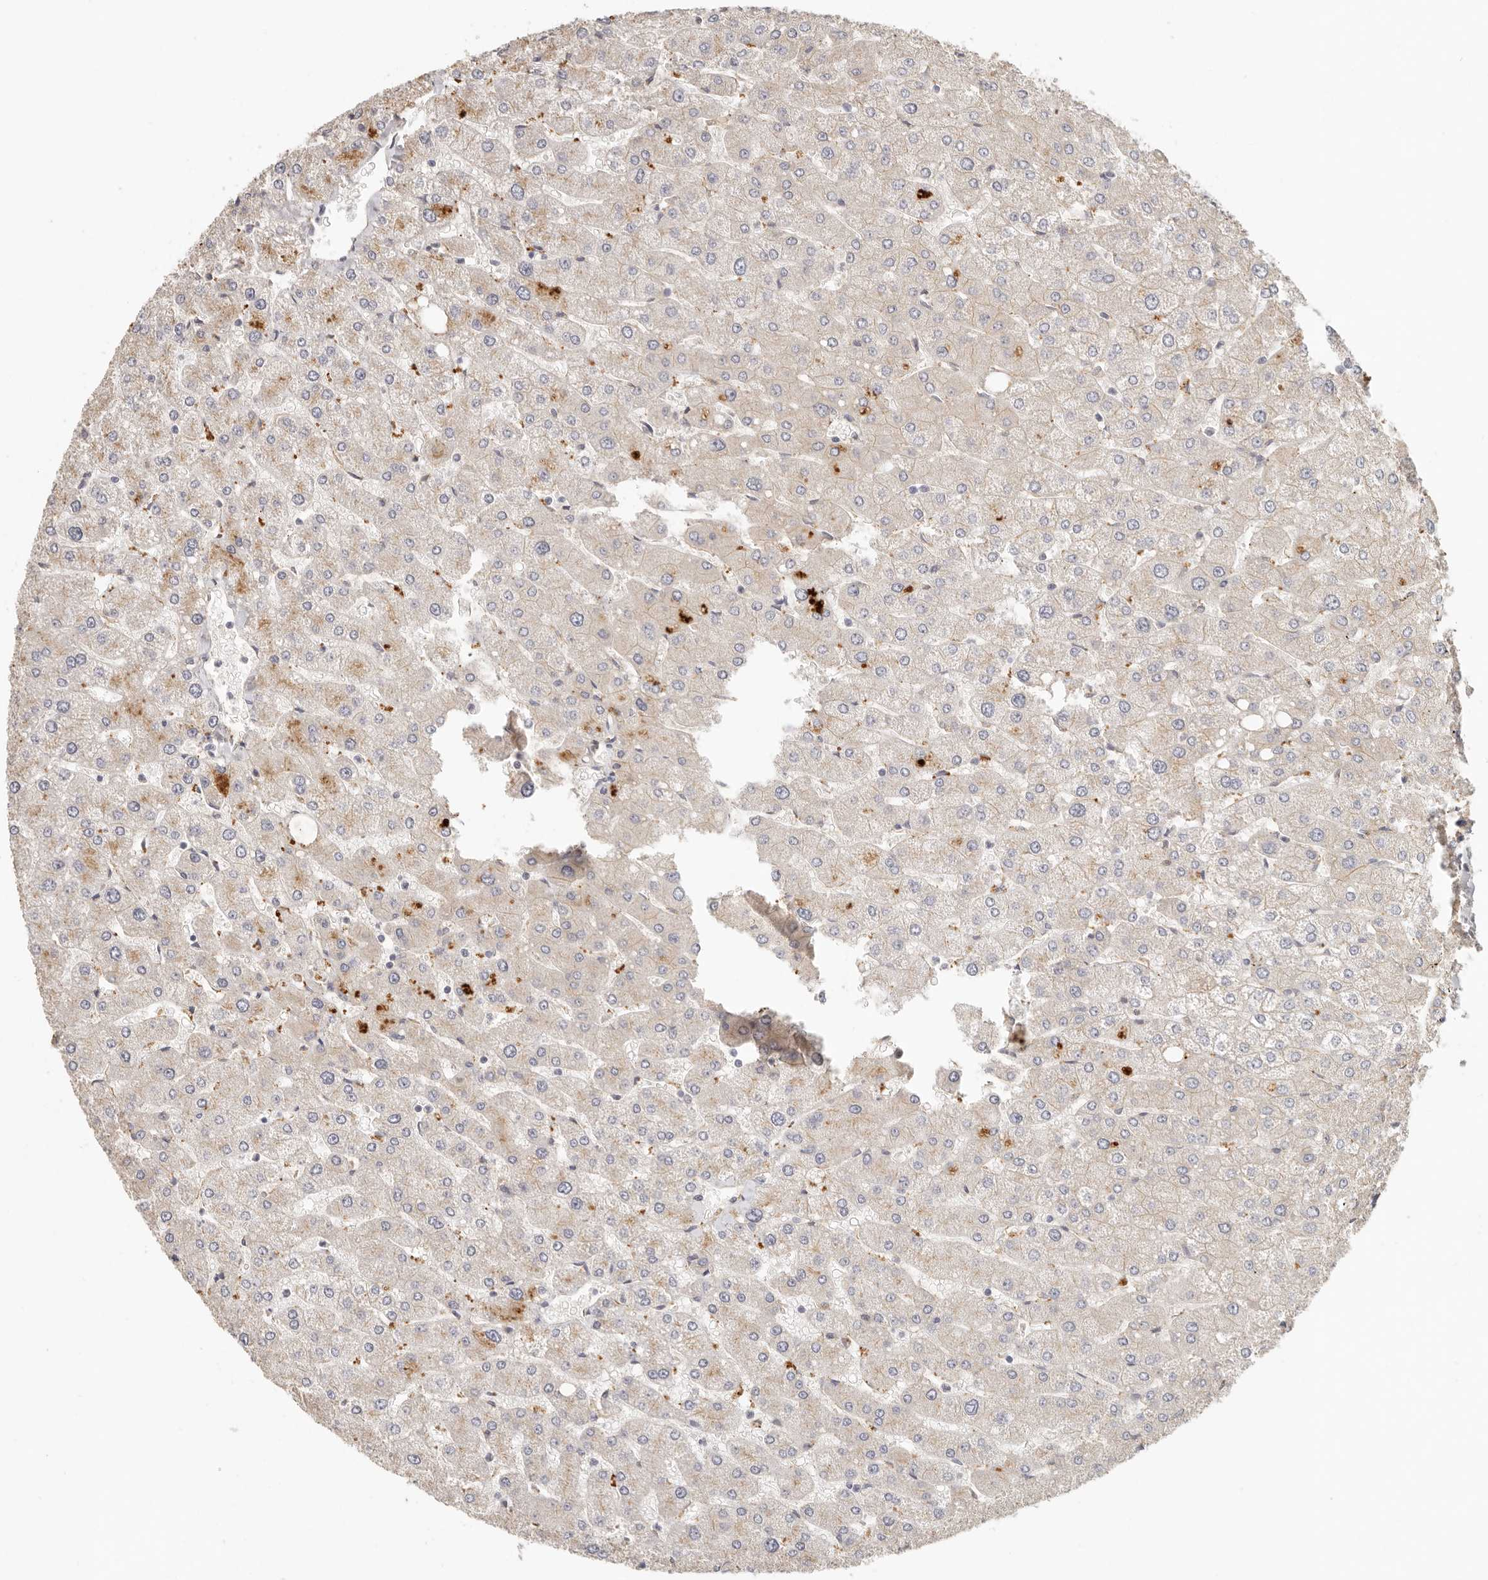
{"staining": {"intensity": "strong", "quantity": ">75%", "location": "cytoplasmic/membranous"}, "tissue": "liver", "cell_type": "Cholangiocytes", "image_type": "normal", "snomed": [{"axis": "morphology", "description": "Normal tissue, NOS"}, {"axis": "topography", "description": "Liver"}], "caption": "Immunohistochemical staining of normal liver shows >75% levels of strong cytoplasmic/membranous protein positivity in about >75% of cholangiocytes.", "gene": "ANXA9", "patient": {"sex": "male", "age": 55}}